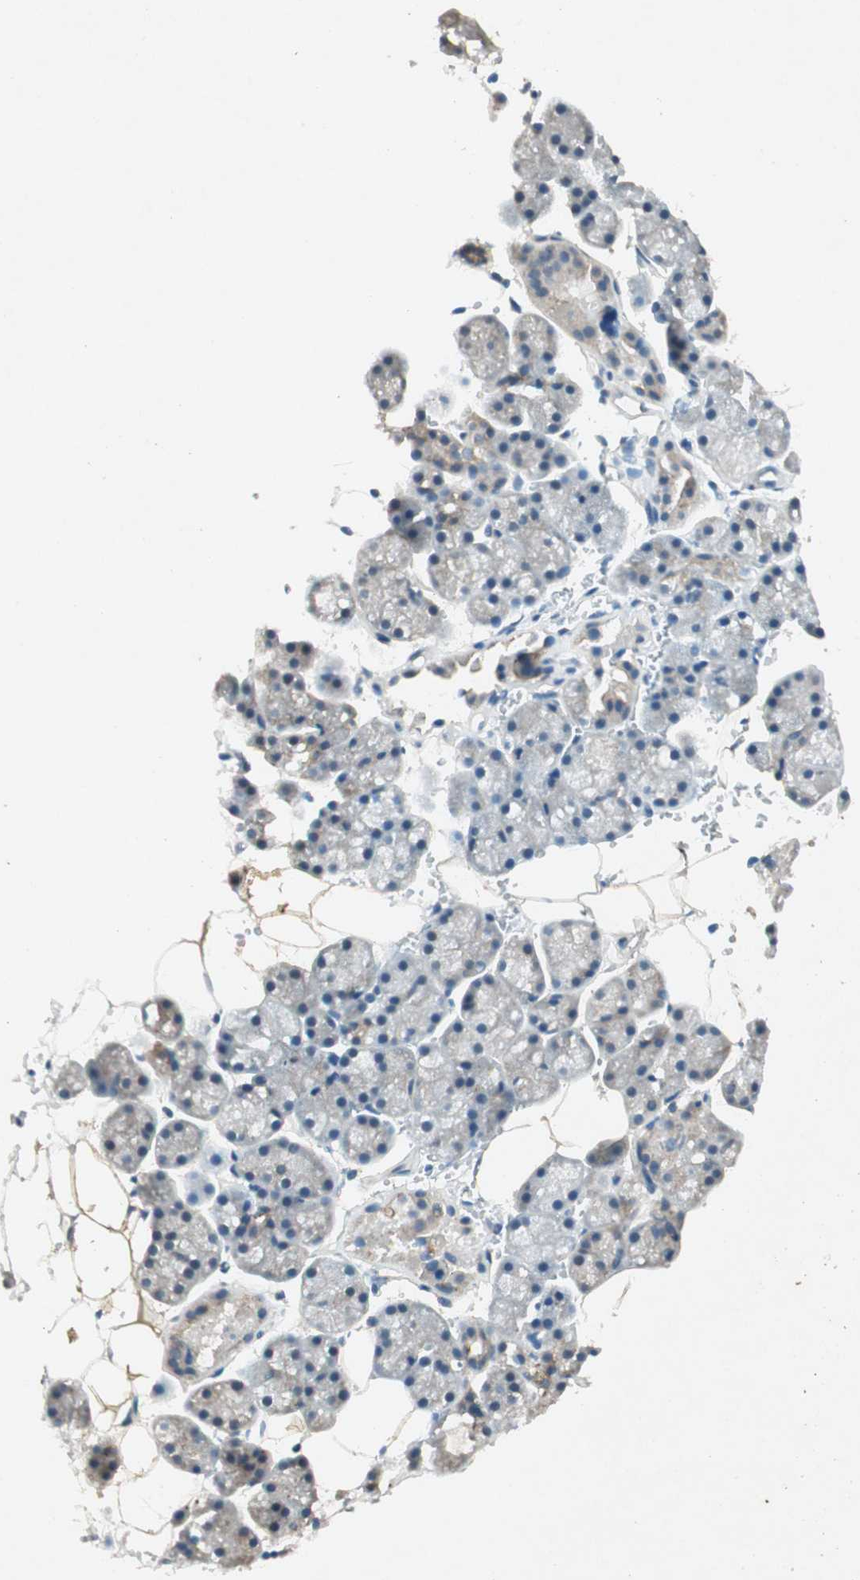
{"staining": {"intensity": "weak", "quantity": "<25%", "location": "cytoplasmic/membranous"}, "tissue": "salivary gland", "cell_type": "Glandular cells", "image_type": "normal", "snomed": [{"axis": "morphology", "description": "Normal tissue, NOS"}, {"axis": "topography", "description": "Salivary gland"}], "caption": "Micrograph shows no protein positivity in glandular cells of unremarkable salivary gland.", "gene": "NKAIN1", "patient": {"sex": "male", "age": 62}}